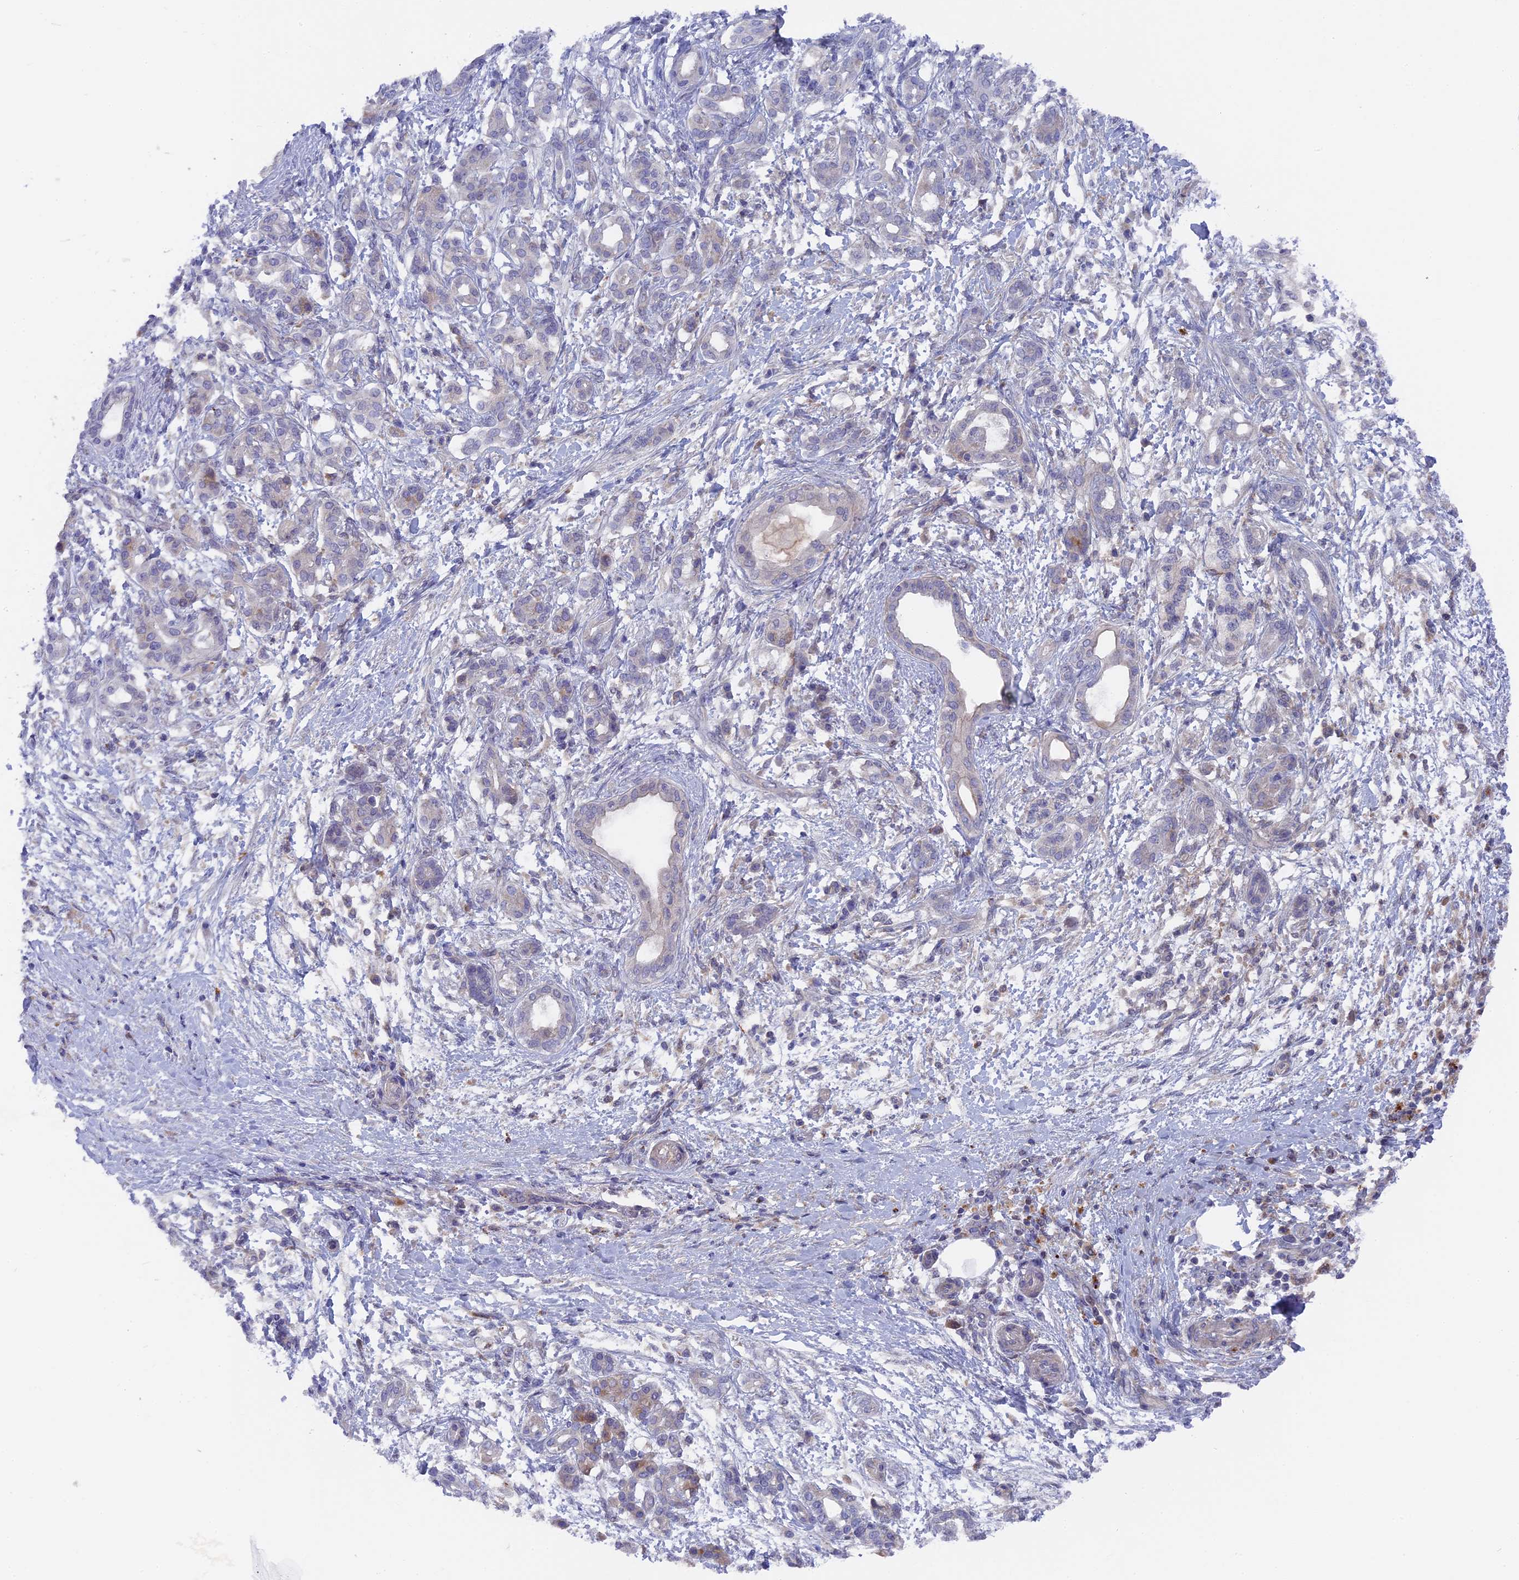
{"staining": {"intensity": "negative", "quantity": "none", "location": "none"}, "tissue": "pancreatic cancer", "cell_type": "Tumor cells", "image_type": "cancer", "snomed": [{"axis": "morphology", "description": "Adenocarcinoma, NOS"}, {"axis": "topography", "description": "Pancreas"}], "caption": "The photomicrograph displays no significant expression in tumor cells of pancreatic cancer.", "gene": "TELO2", "patient": {"sex": "female", "age": 55}}